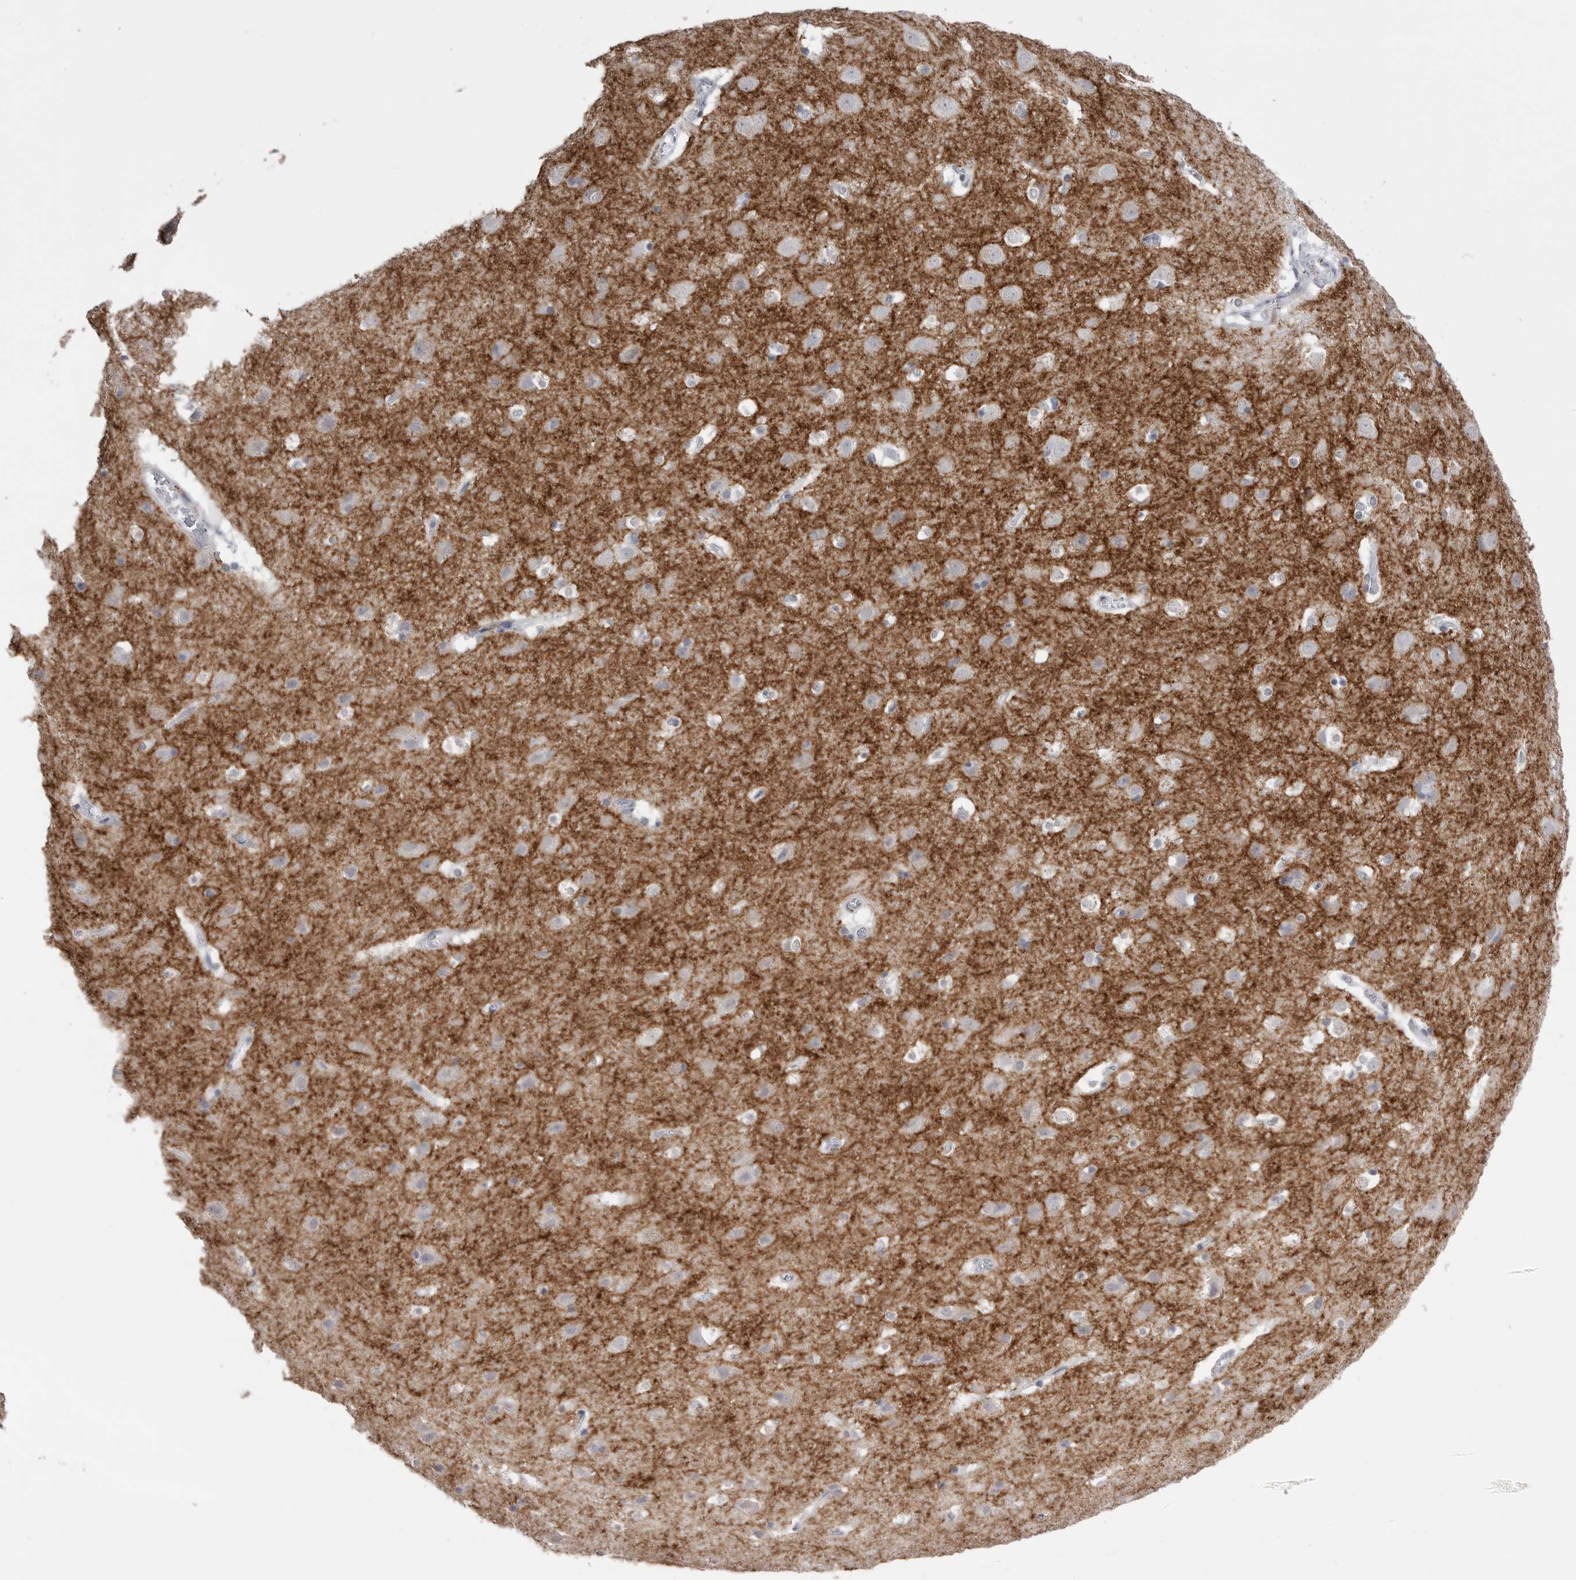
{"staining": {"intensity": "negative", "quantity": "none", "location": "none"}, "tissue": "cerebral cortex", "cell_type": "Endothelial cells", "image_type": "normal", "snomed": [{"axis": "morphology", "description": "Normal tissue, NOS"}, {"axis": "topography", "description": "Cerebral cortex"}], "caption": "DAB immunohistochemical staining of benign cerebral cortex displays no significant positivity in endothelial cells.", "gene": "ICAM5", "patient": {"sex": "male", "age": 54}}